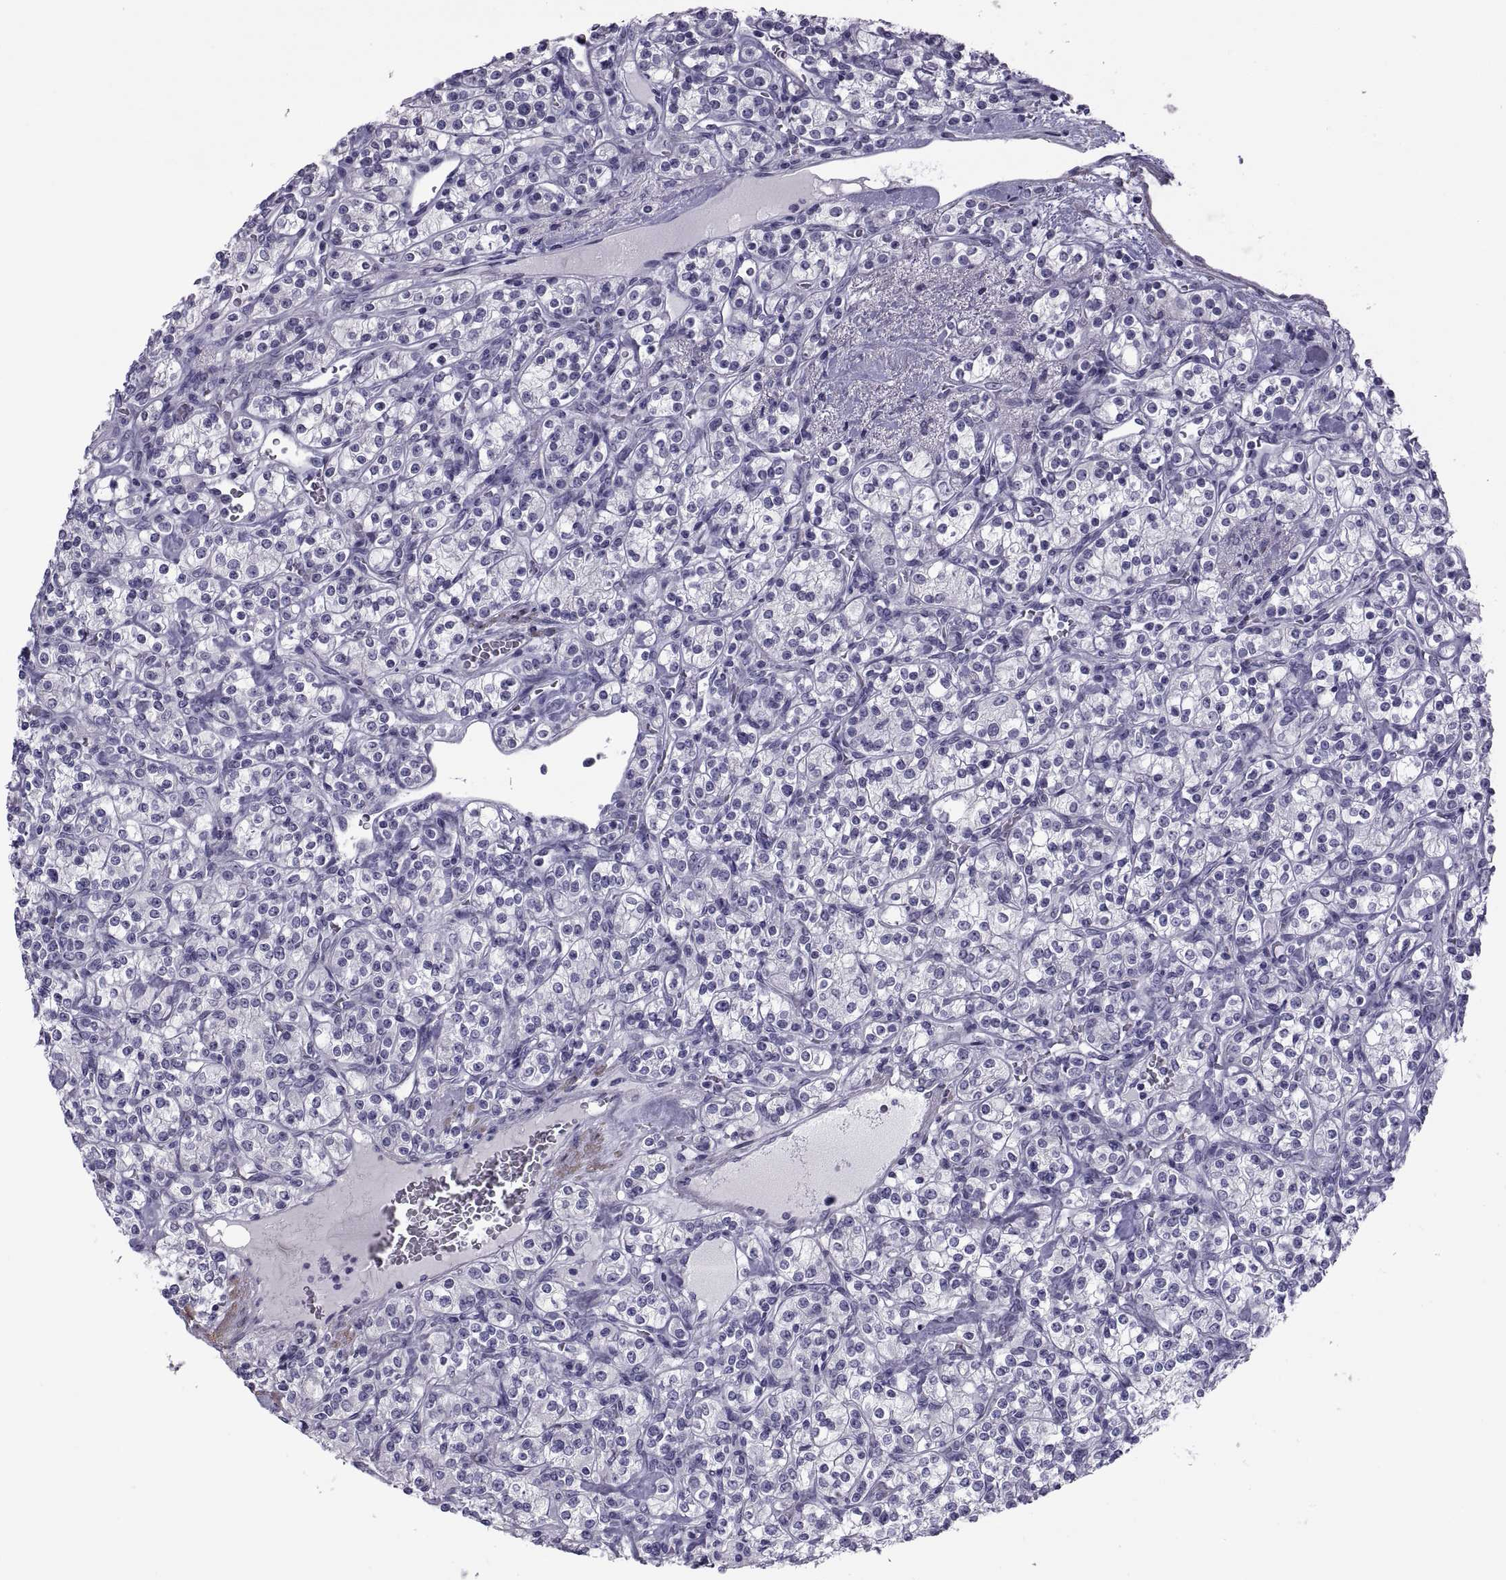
{"staining": {"intensity": "negative", "quantity": "none", "location": "none"}, "tissue": "renal cancer", "cell_type": "Tumor cells", "image_type": "cancer", "snomed": [{"axis": "morphology", "description": "Adenocarcinoma, NOS"}, {"axis": "topography", "description": "Kidney"}], "caption": "A histopathology image of renal adenocarcinoma stained for a protein demonstrates no brown staining in tumor cells.", "gene": "MAGEB1", "patient": {"sex": "male", "age": 77}}